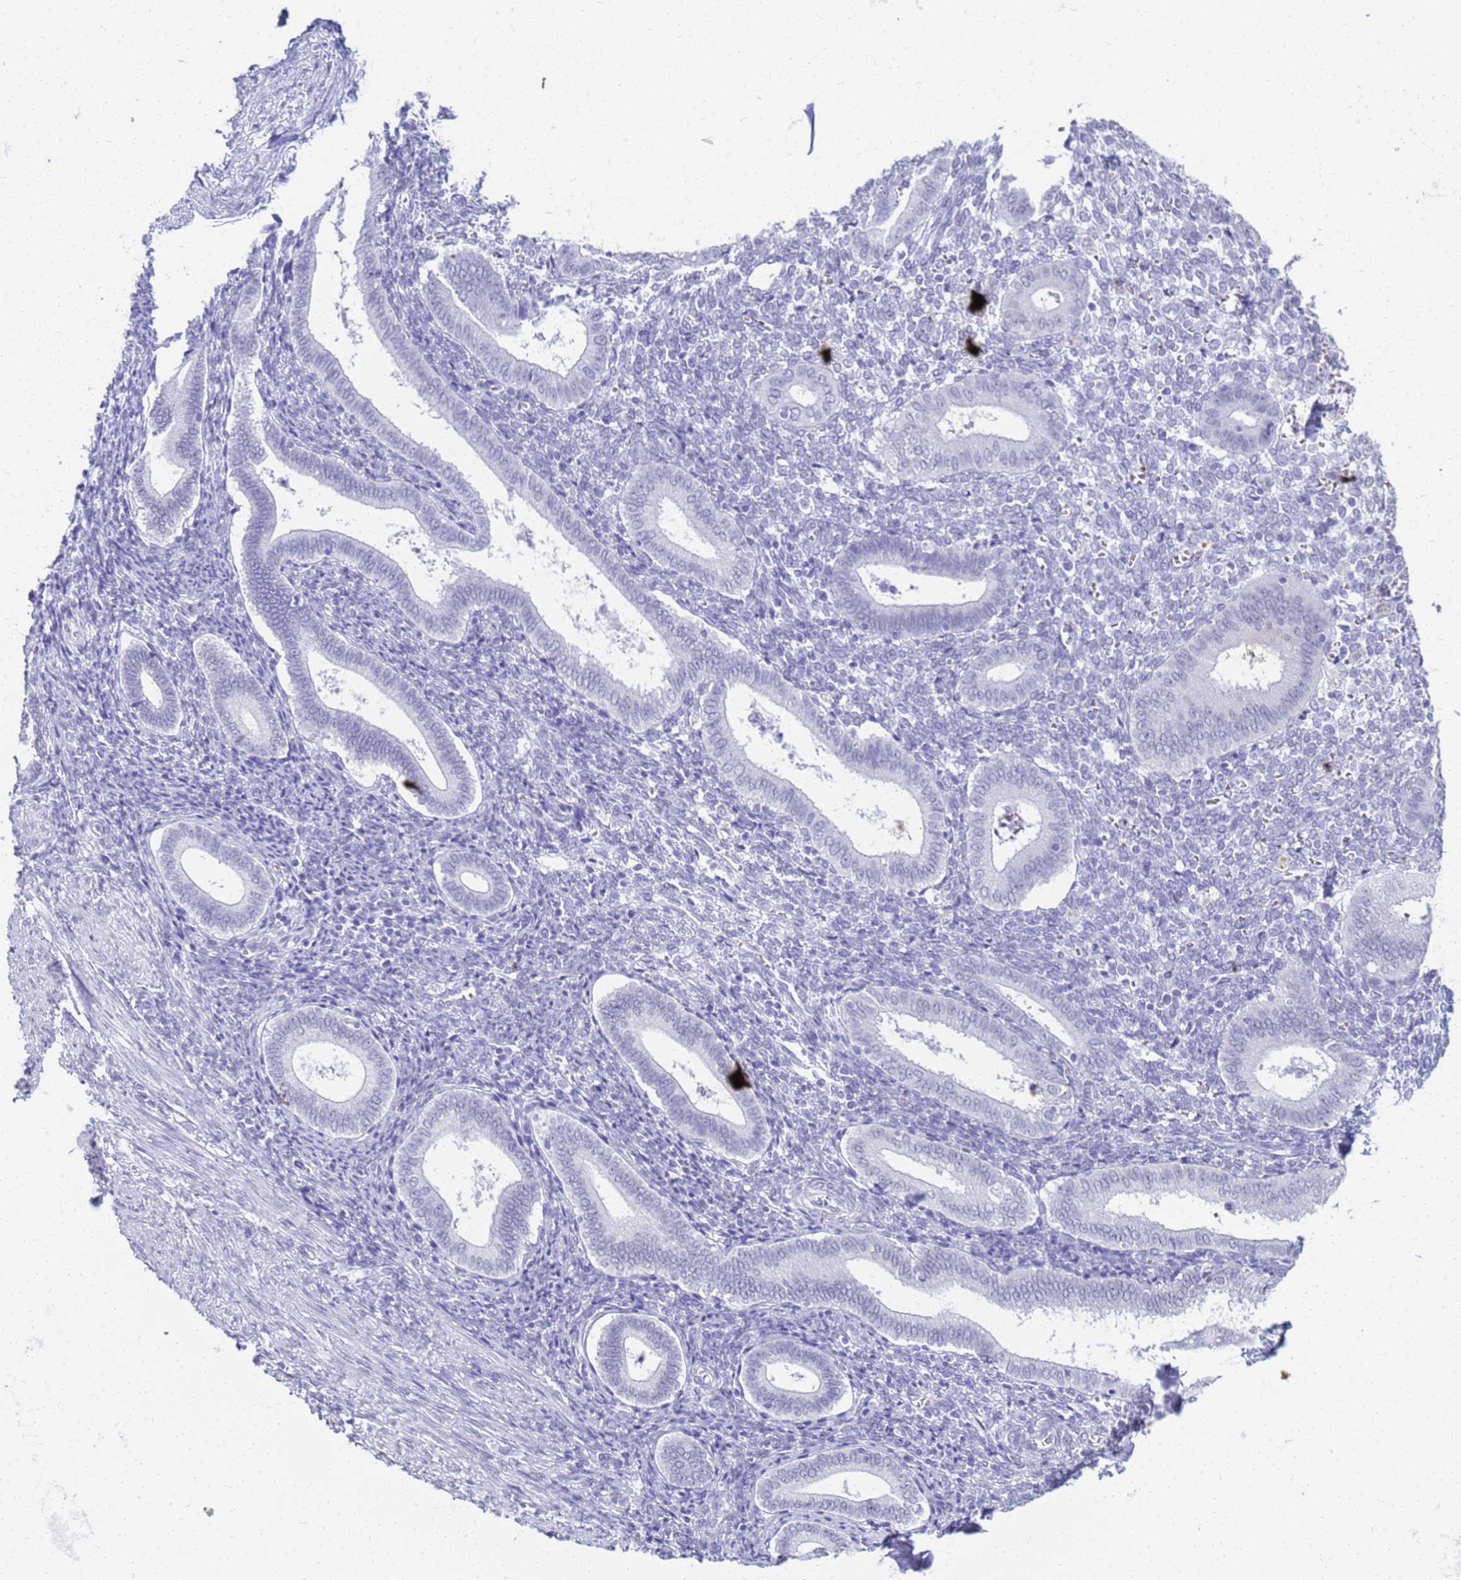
{"staining": {"intensity": "negative", "quantity": "none", "location": "none"}, "tissue": "endometrium", "cell_type": "Cells in endometrial stroma", "image_type": "normal", "snomed": [{"axis": "morphology", "description": "Normal tissue, NOS"}, {"axis": "topography", "description": "Endometrium"}], "caption": "Image shows no protein staining in cells in endometrial stroma of normal endometrium. (Brightfield microscopy of DAB immunohistochemistry (IHC) at high magnification).", "gene": "SLC7A9", "patient": {"sex": "female", "age": 44}}